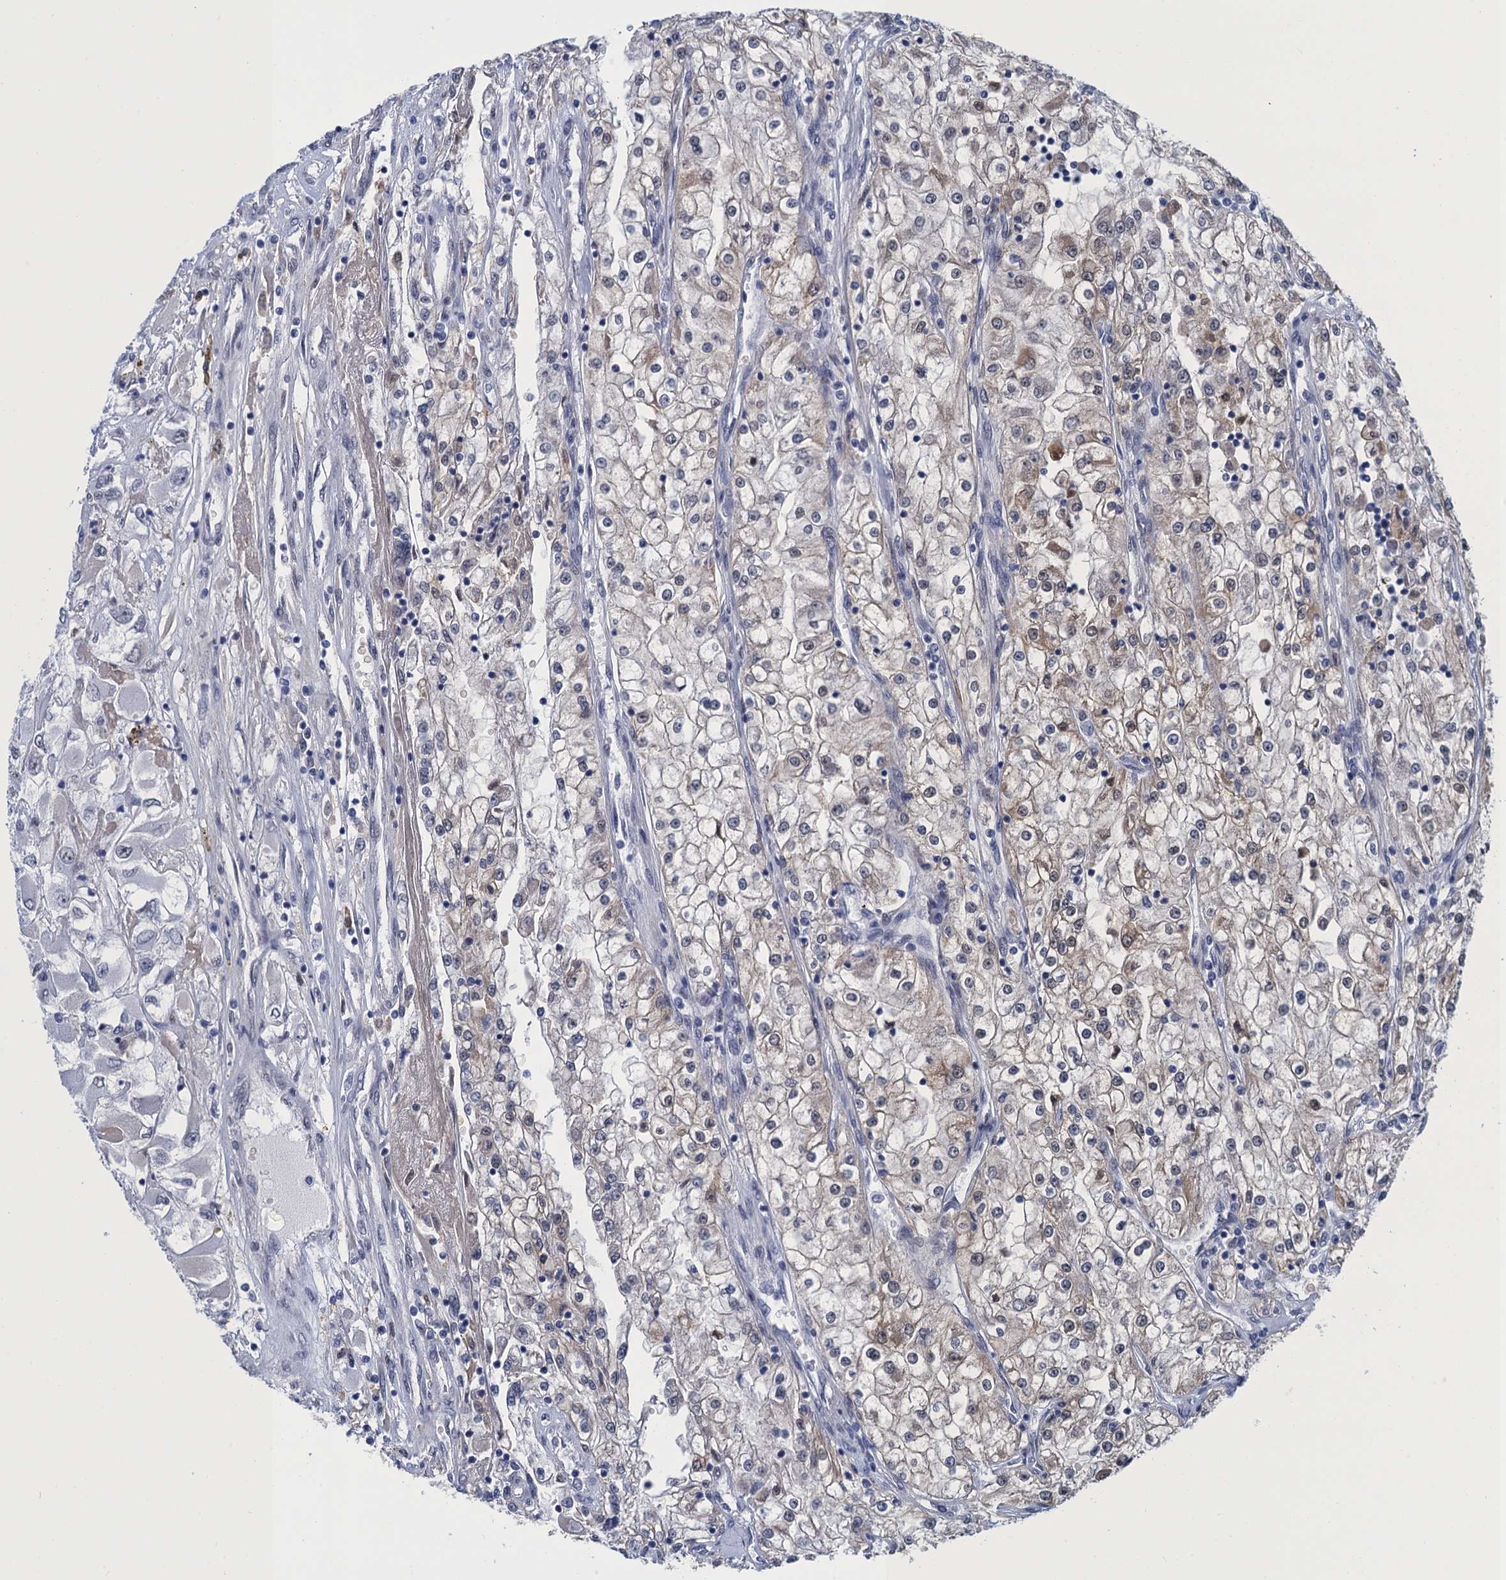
{"staining": {"intensity": "weak", "quantity": "25%-75%", "location": "cytoplasmic/membranous"}, "tissue": "renal cancer", "cell_type": "Tumor cells", "image_type": "cancer", "snomed": [{"axis": "morphology", "description": "Adenocarcinoma, NOS"}, {"axis": "topography", "description": "Kidney"}], "caption": "Brown immunohistochemical staining in human renal cancer reveals weak cytoplasmic/membranous staining in about 25%-75% of tumor cells.", "gene": "GINS3", "patient": {"sex": "female", "age": 52}}